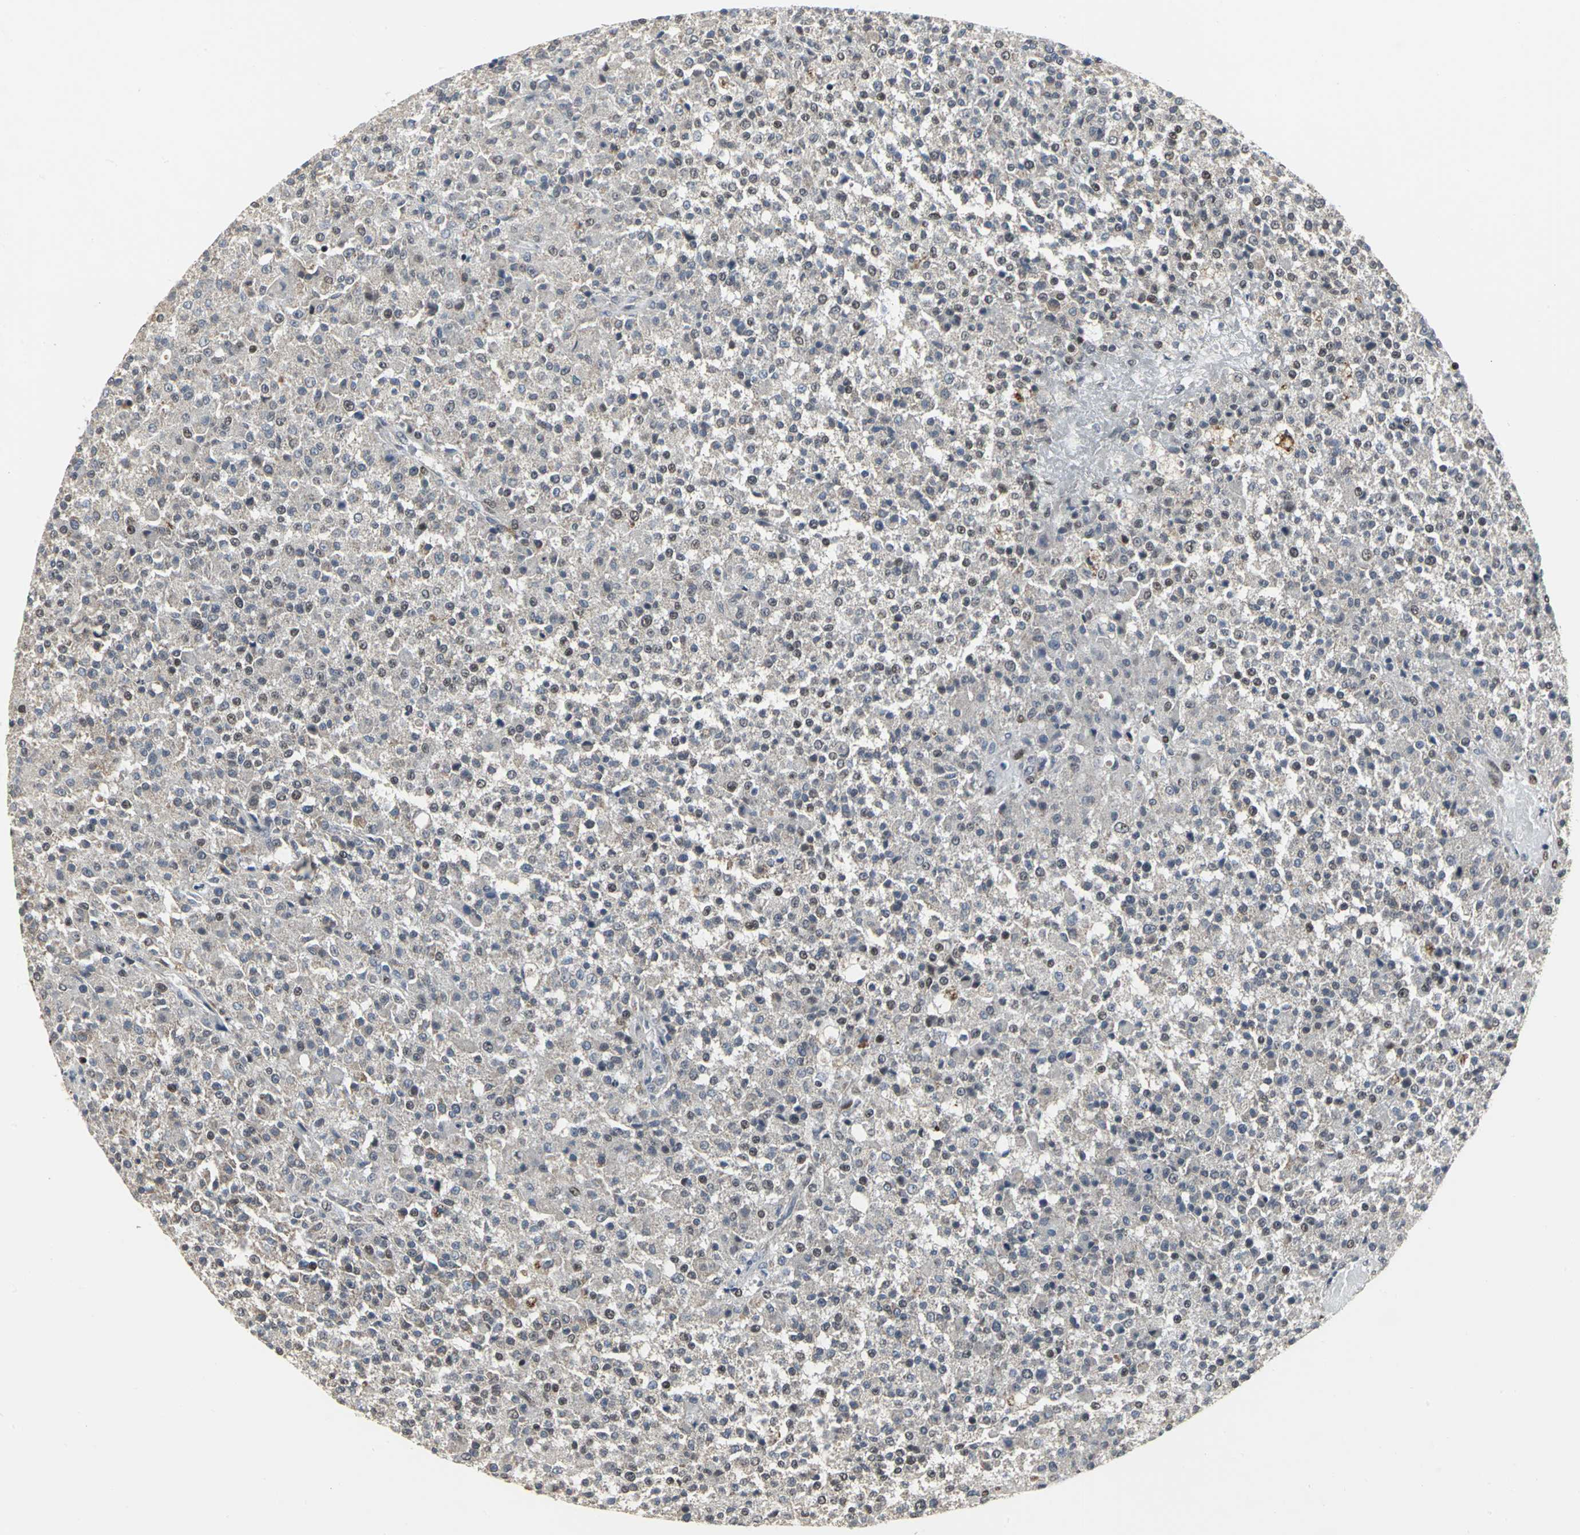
{"staining": {"intensity": "moderate", "quantity": "<25%", "location": "cytoplasmic/membranous,nuclear"}, "tissue": "testis cancer", "cell_type": "Tumor cells", "image_type": "cancer", "snomed": [{"axis": "morphology", "description": "Seminoma, NOS"}, {"axis": "topography", "description": "Testis"}], "caption": "Testis cancer (seminoma) stained with a protein marker displays moderate staining in tumor cells.", "gene": "SRF", "patient": {"sex": "male", "age": 59}}